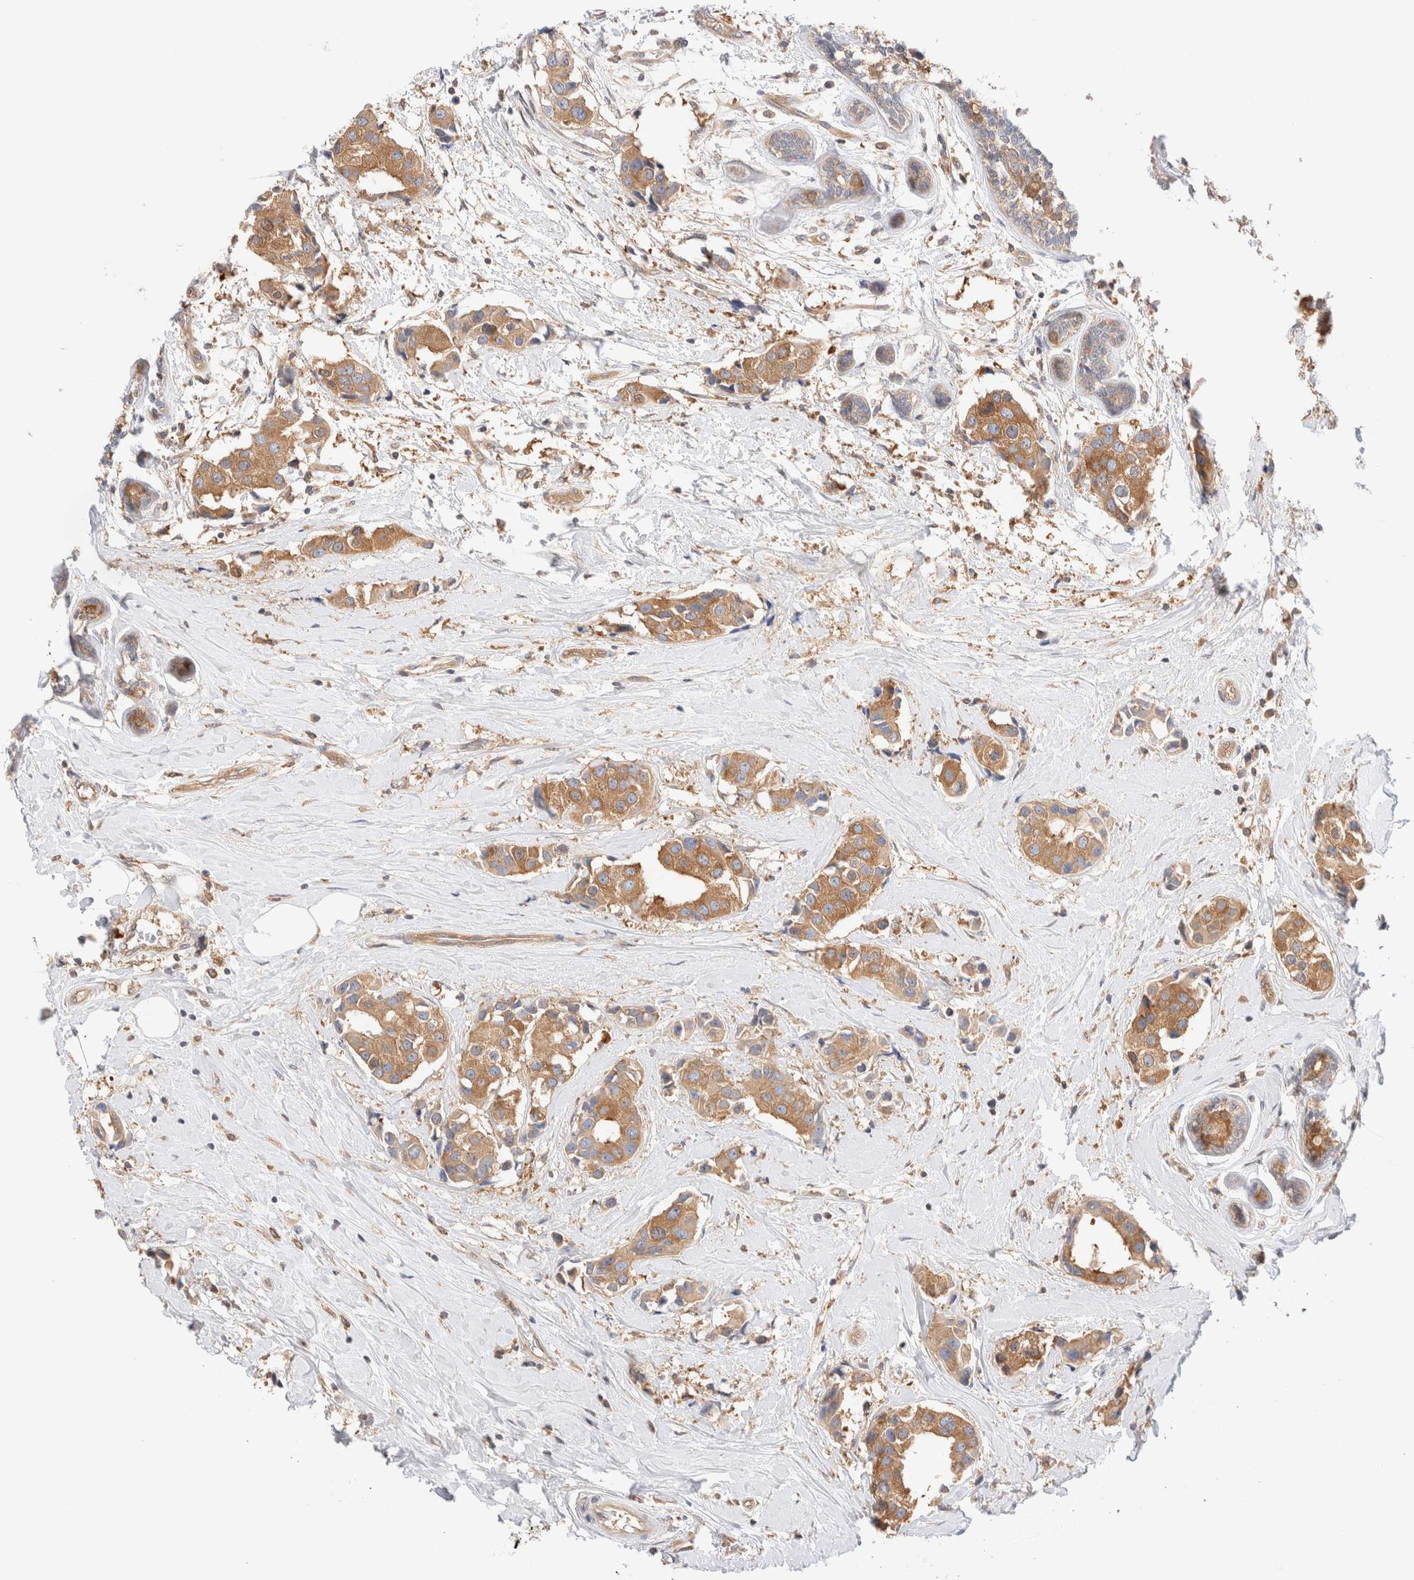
{"staining": {"intensity": "moderate", "quantity": ">75%", "location": "cytoplasmic/membranous"}, "tissue": "breast cancer", "cell_type": "Tumor cells", "image_type": "cancer", "snomed": [{"axis": "morphology", "description": "Normal tissue, NOS"}, {"axis": "morphology", "description": "Duct carcinoma"}, {"axis": "topography", "description": "Breast"}], "caption": "IHC micrograph of neoplastic tissue: human breast cancer stained using IHC demonstrates medium levels of moderate protein expression localized specifically in the cytoplasmic/membranous of tumor cells, appearing as a cytoplasmic/membranous brown color.", "gene": "RABEP1", "patient": {"sex": "female", "age": 39}}